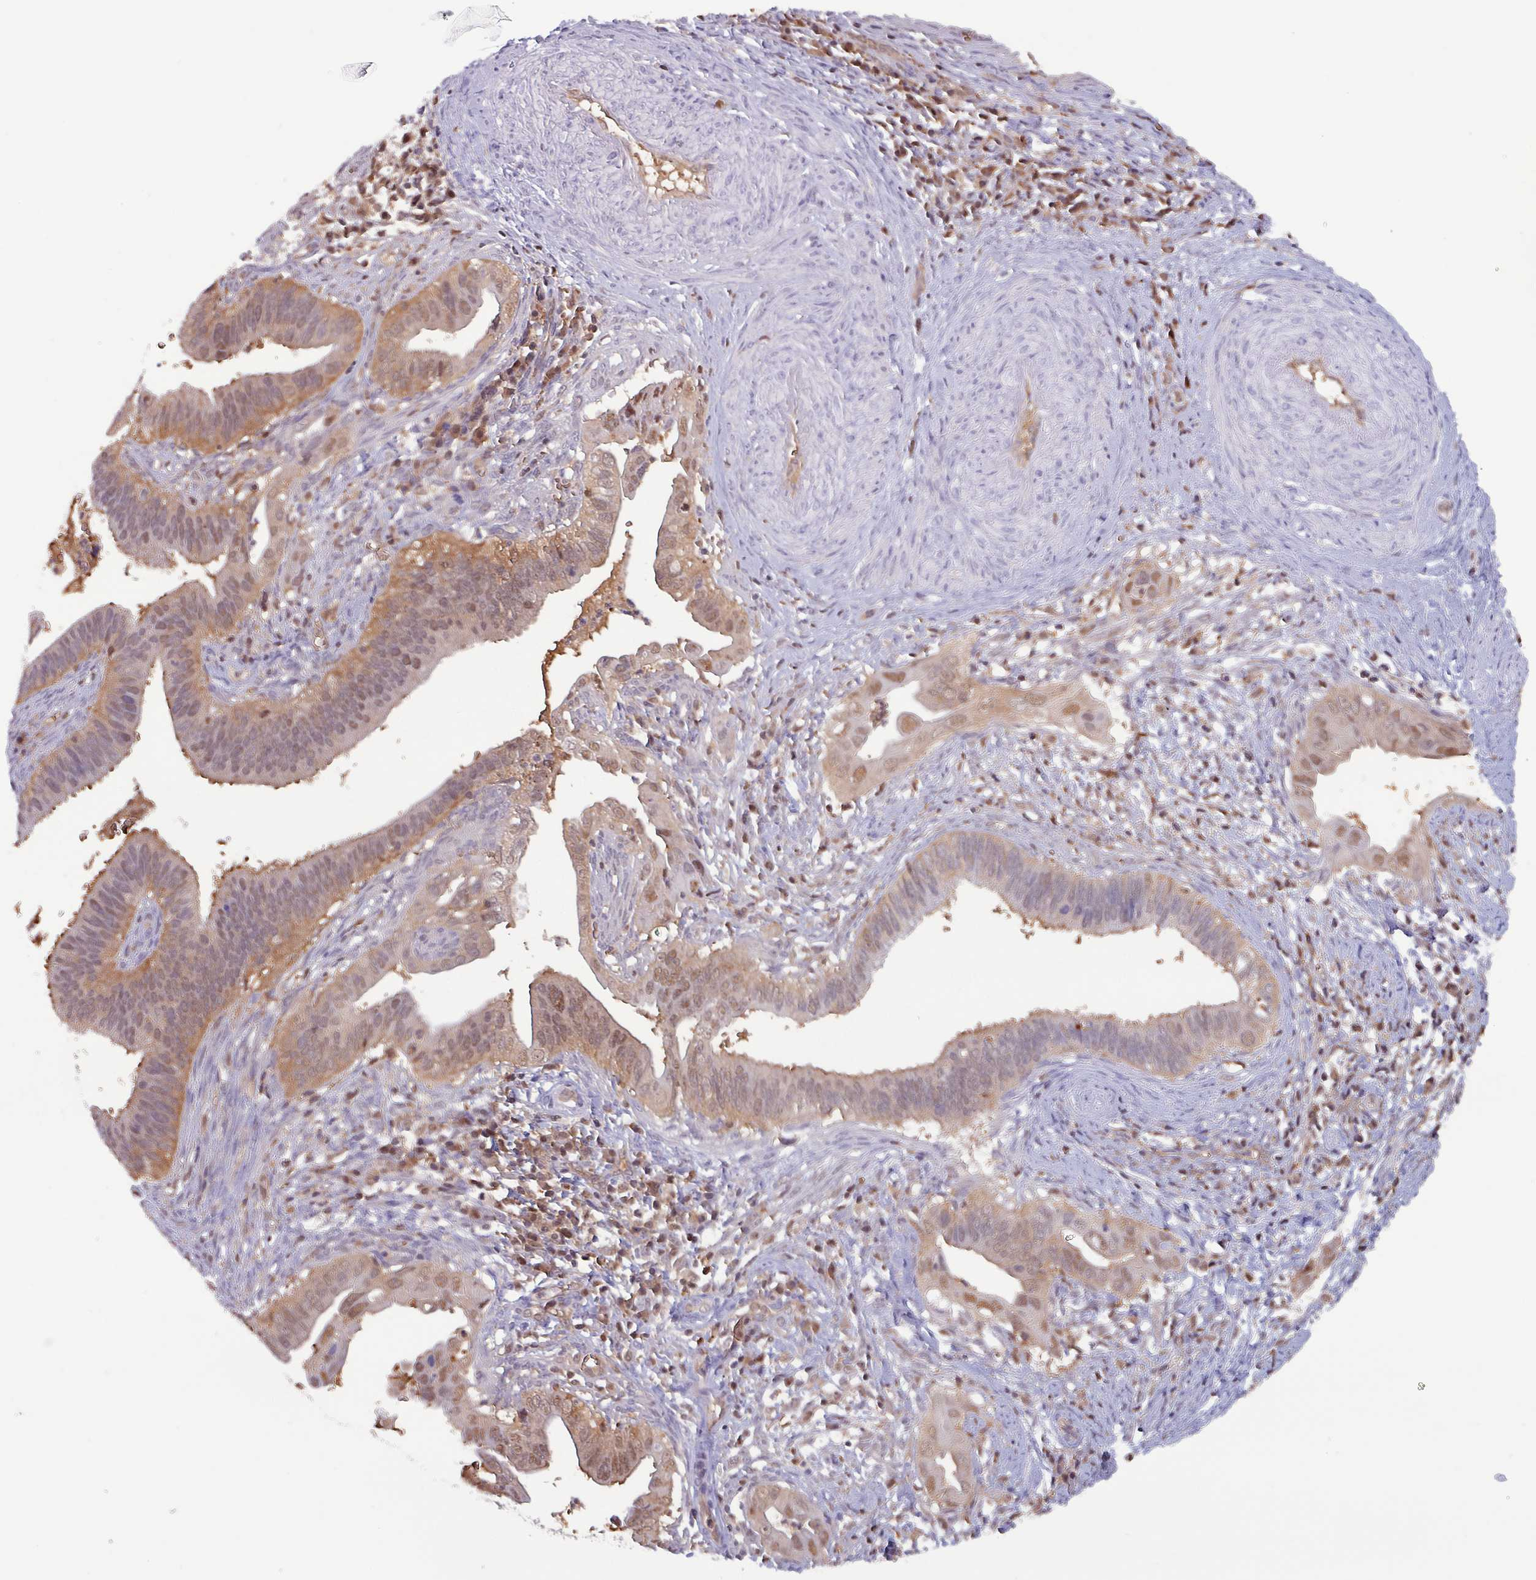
{"staining": {"intensity": "moderate", "quantity": "25%-75%", "location": "cytoplasmic/membranous,nuclear"}, "tissue": "cervical cancer", "cell_type": "Tumor cells", "image_type": "cancer", "snomed": [{"axis": "morphology", "description": "Adenocarcinoma, NOS"}, {"axis": "topography", "description": "Cervix"}], "caption": "Immunohistochemistry (DAB) staining of human cervical cancer (adenocarcinoma) displays moderate cytoplasmic/membranous and nuclear protein positivity in approximately 25%-75% of tumor cells. Nuclei are stained in blue.", "gene": "PSMB8", "patient": {"sex": "female", "age": 42}}